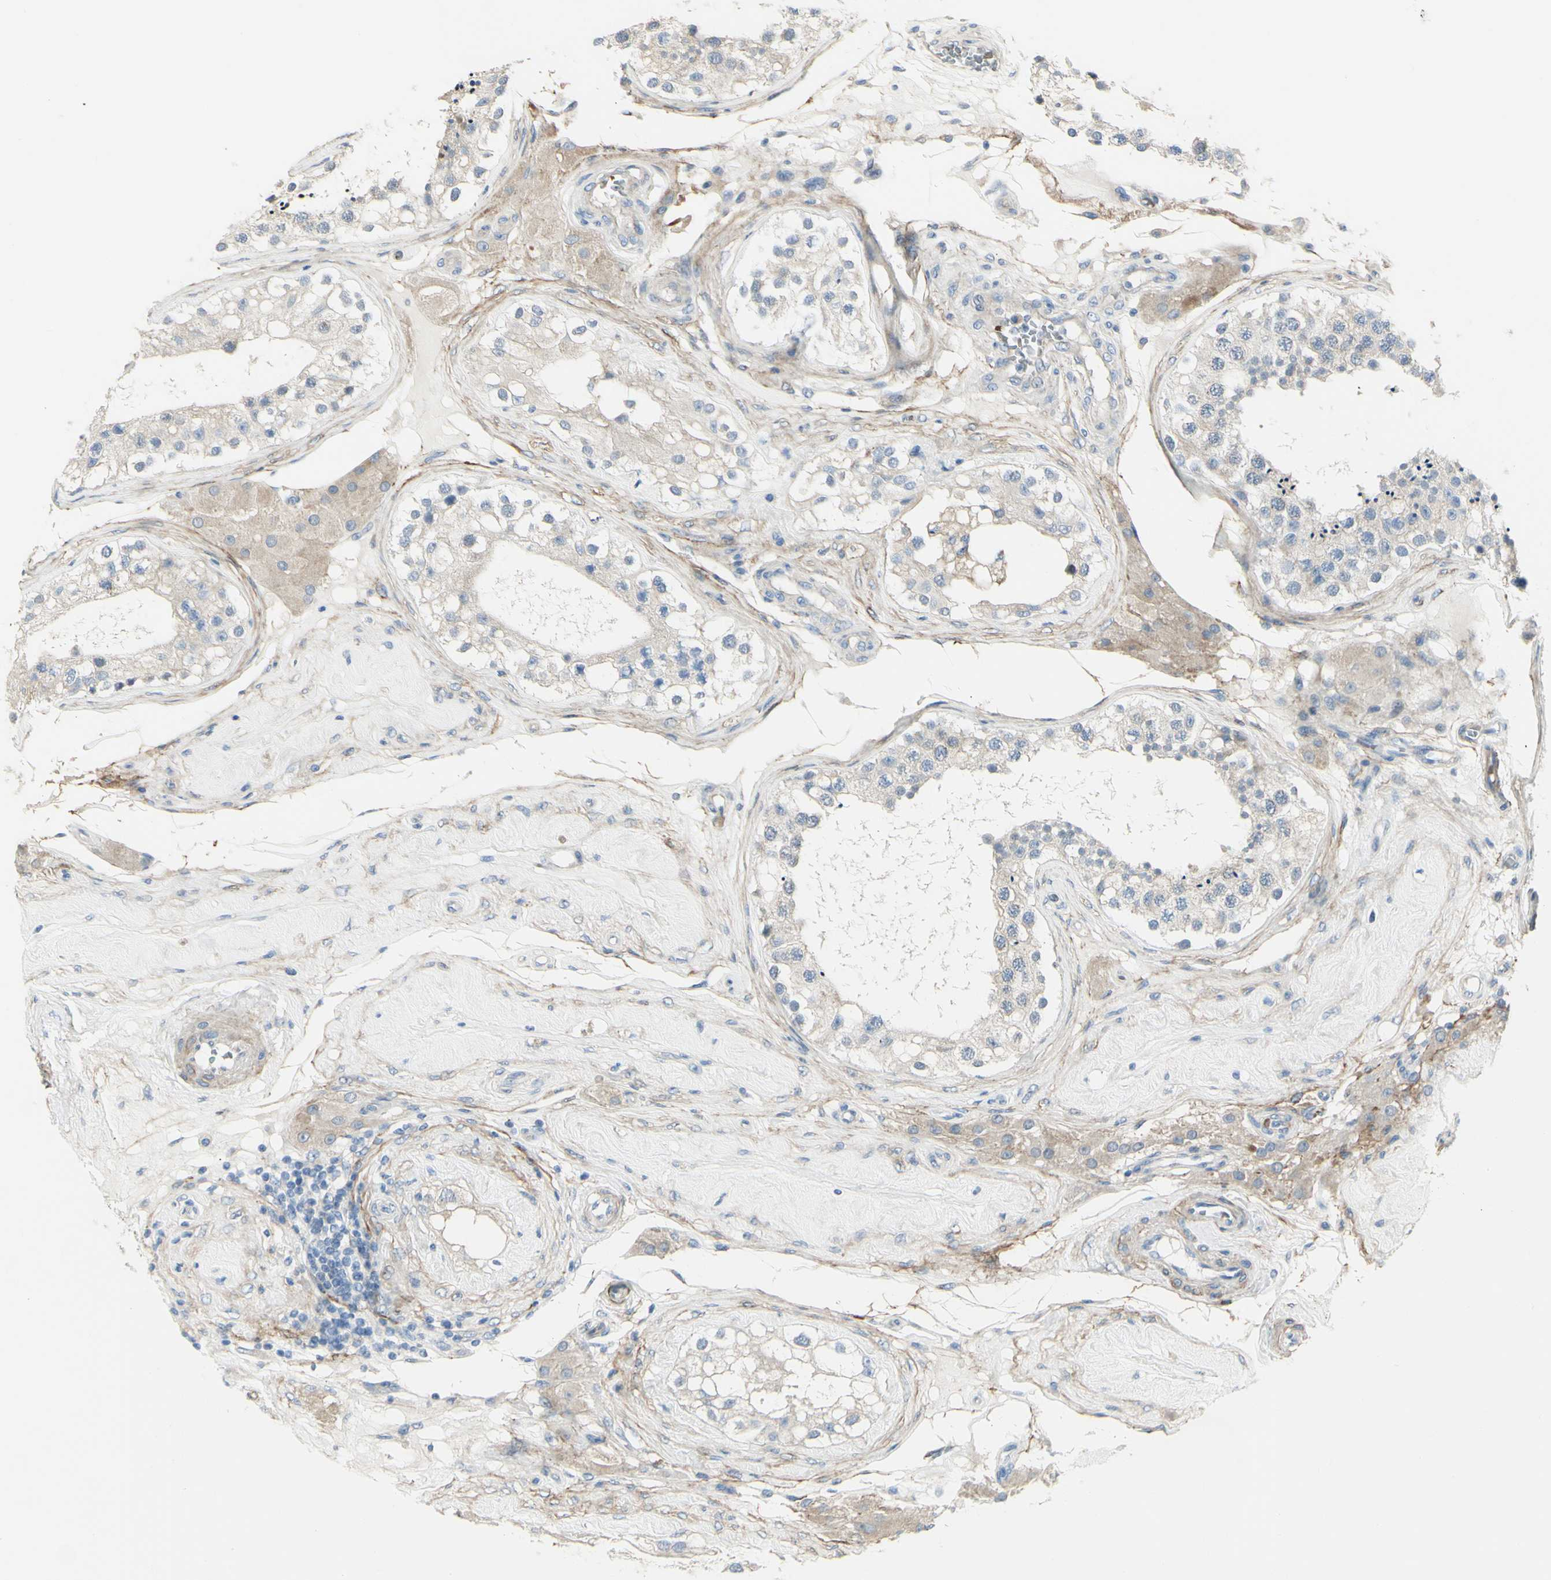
{"staining": {"intensity": "negative", "quantity": "none", "location": "none"}, "tissue": "testis", "cell_type": "Cells in seminiferous ducts", "image_type": "normal", "snomed": [{"axis": "morphology", "description": "Normal tissue, NOS"}, {"axis": "topography", "description": "Testis"}], "caption": "IHC image of unremarkable testis stained for a protein (brown), which shows no positivity in cells in seminiferous ducts. (DAB immunohistochemistry (IHC) with hematoxylin counter stain).", "gene": "NCBP2L", "patient": {"sex": "male", "age": 68}}